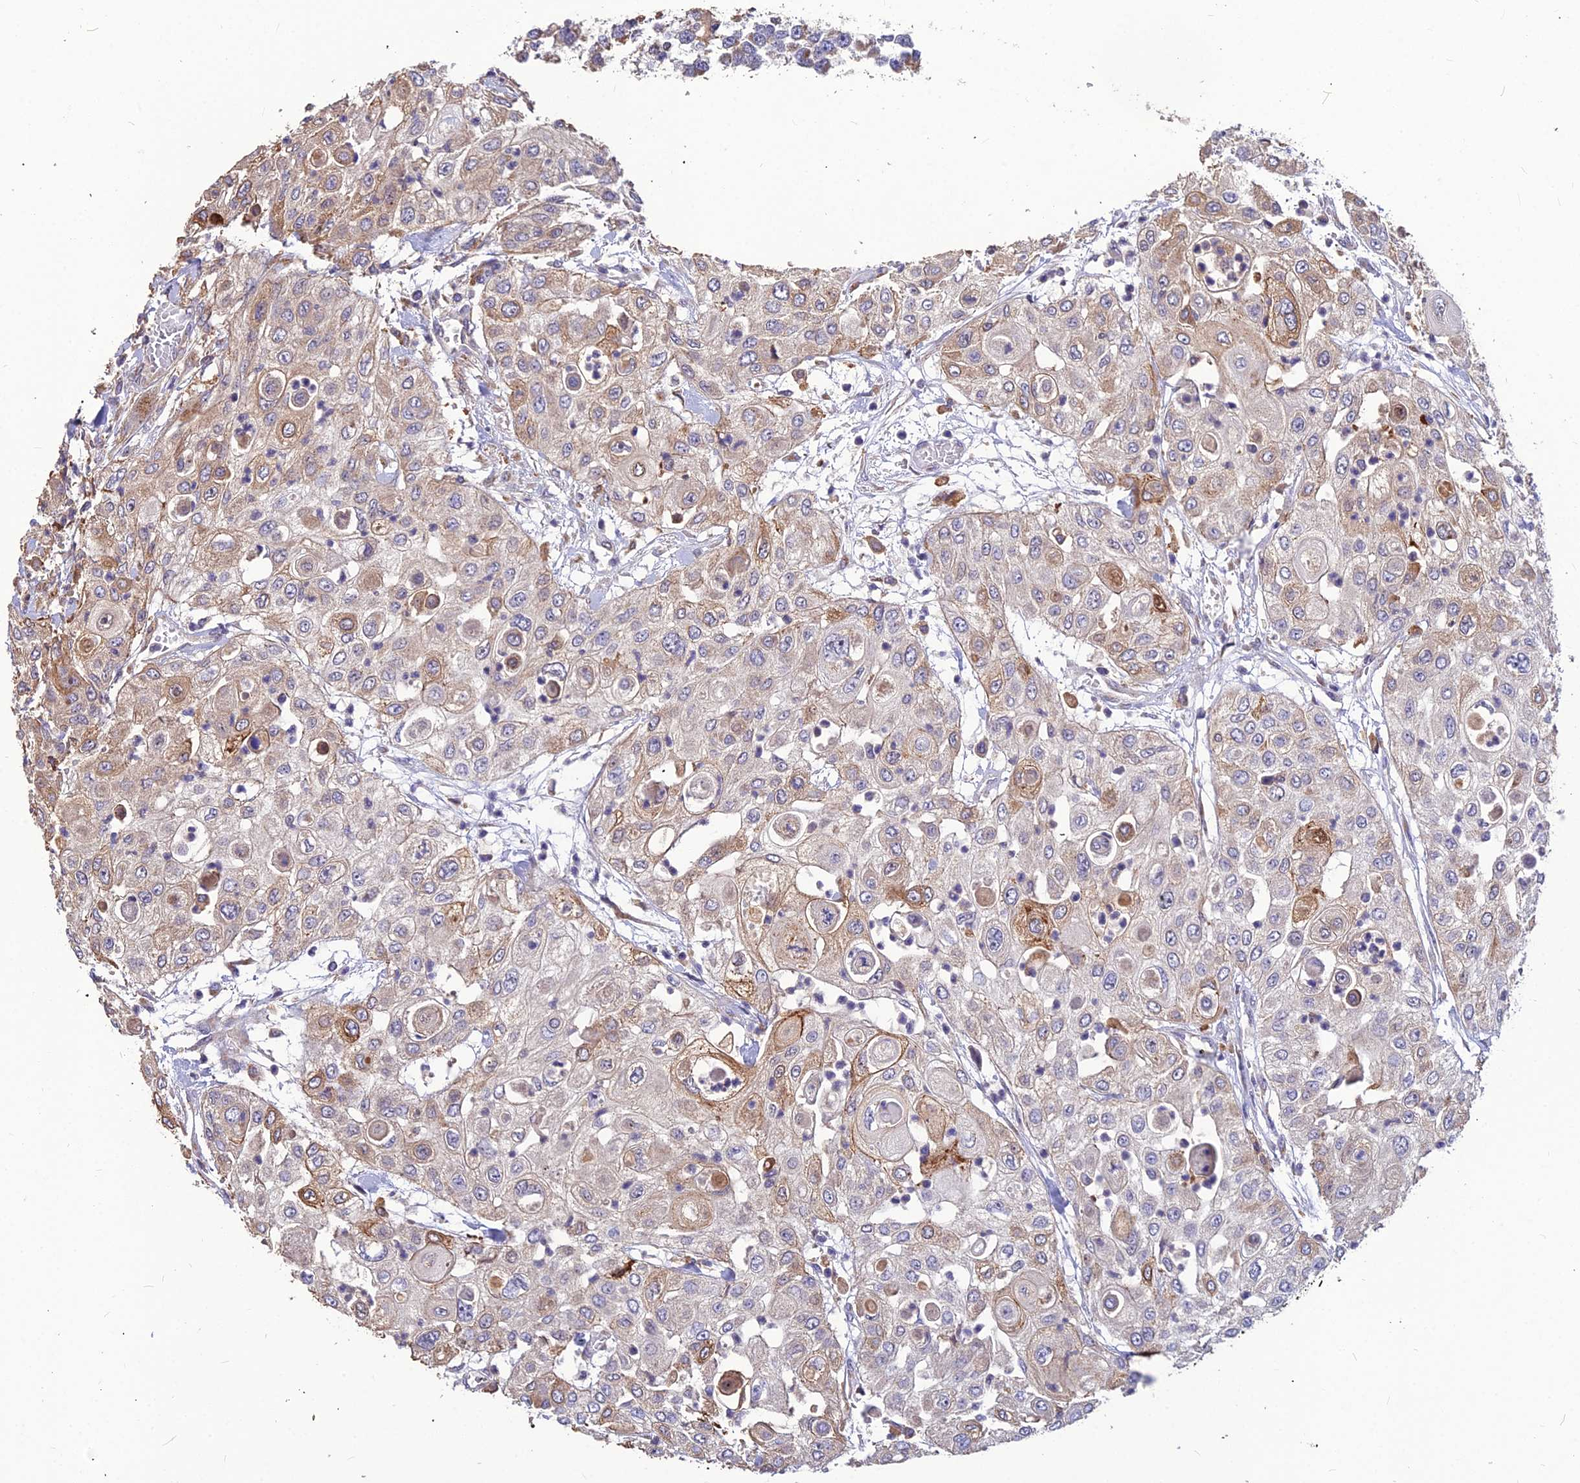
{"staining": {"intensity": "moderate", "quantity": "<25%", "location": "cytoplasmic/membranous"}, "tissue": "urothelial cancer", "cell_type": "Tumor cells", "image_type": "cancer", "snomed": [{"axis": "morphology", "description": "Urothelial carcinoma, High grade"}, {"axis": "topography", "description": "Urinary bladder"}], "caption": "Urothelial cancer stained with DAB (3,3'-diaminobenzidine) IHC reveals low levels of moderate cytoplasmic/membranous positivity in about <25% of tumor cells. The protein is stained brown, and the nuclei are stained in blue (DAB (3,3'-diaminobenzidine) IHC with brightfield microscopy, high magnification).", "gene": "LEKR1", "patient": {"sex": "female", "age": 79}}